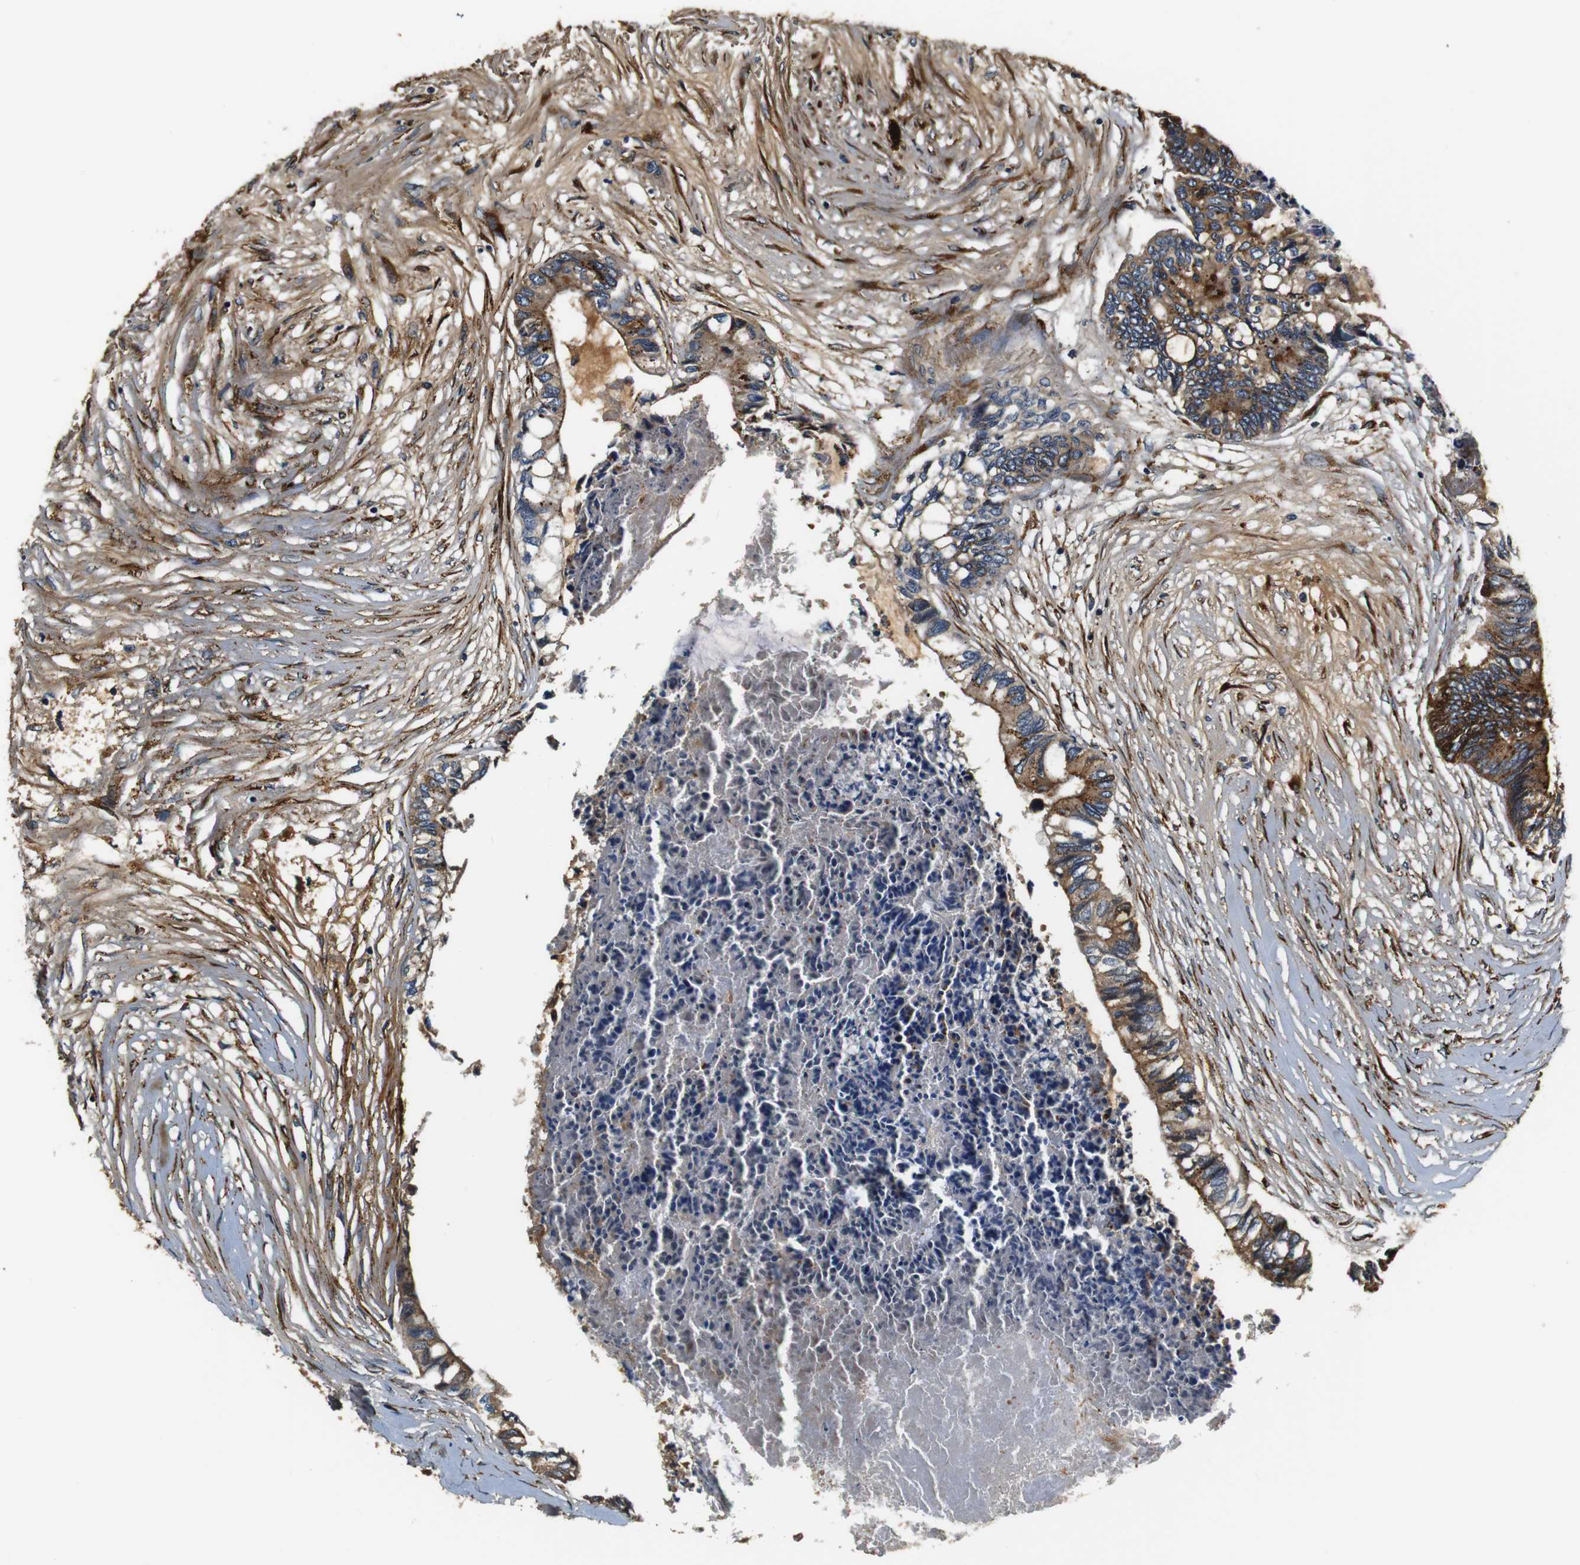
{"staining": {"intensity": "moderate", "quantity": ">75%", "location": "cytoplasmic/membranous"}, "tissue": "colorectal cancer", "cell_type": "Tumor cells", "image_type": "cancer", "snomed": [{"axis": "morphology", "description": "Adenocarcinoma, NOS"}, {"axis": "topography", "description": "Rectum"}], "caption": "The immunohistochemical stain highlights moderate cytoplasmic/membranous expression in tumor cells of colorectal adenocarcinoma tissue. (DAB (3,3'-diaminobenzidine) = brown stain, brightfield microscopy at high magnification).", "gene": "COL1A1", "patient": {"sex": "male", "age": 63}}